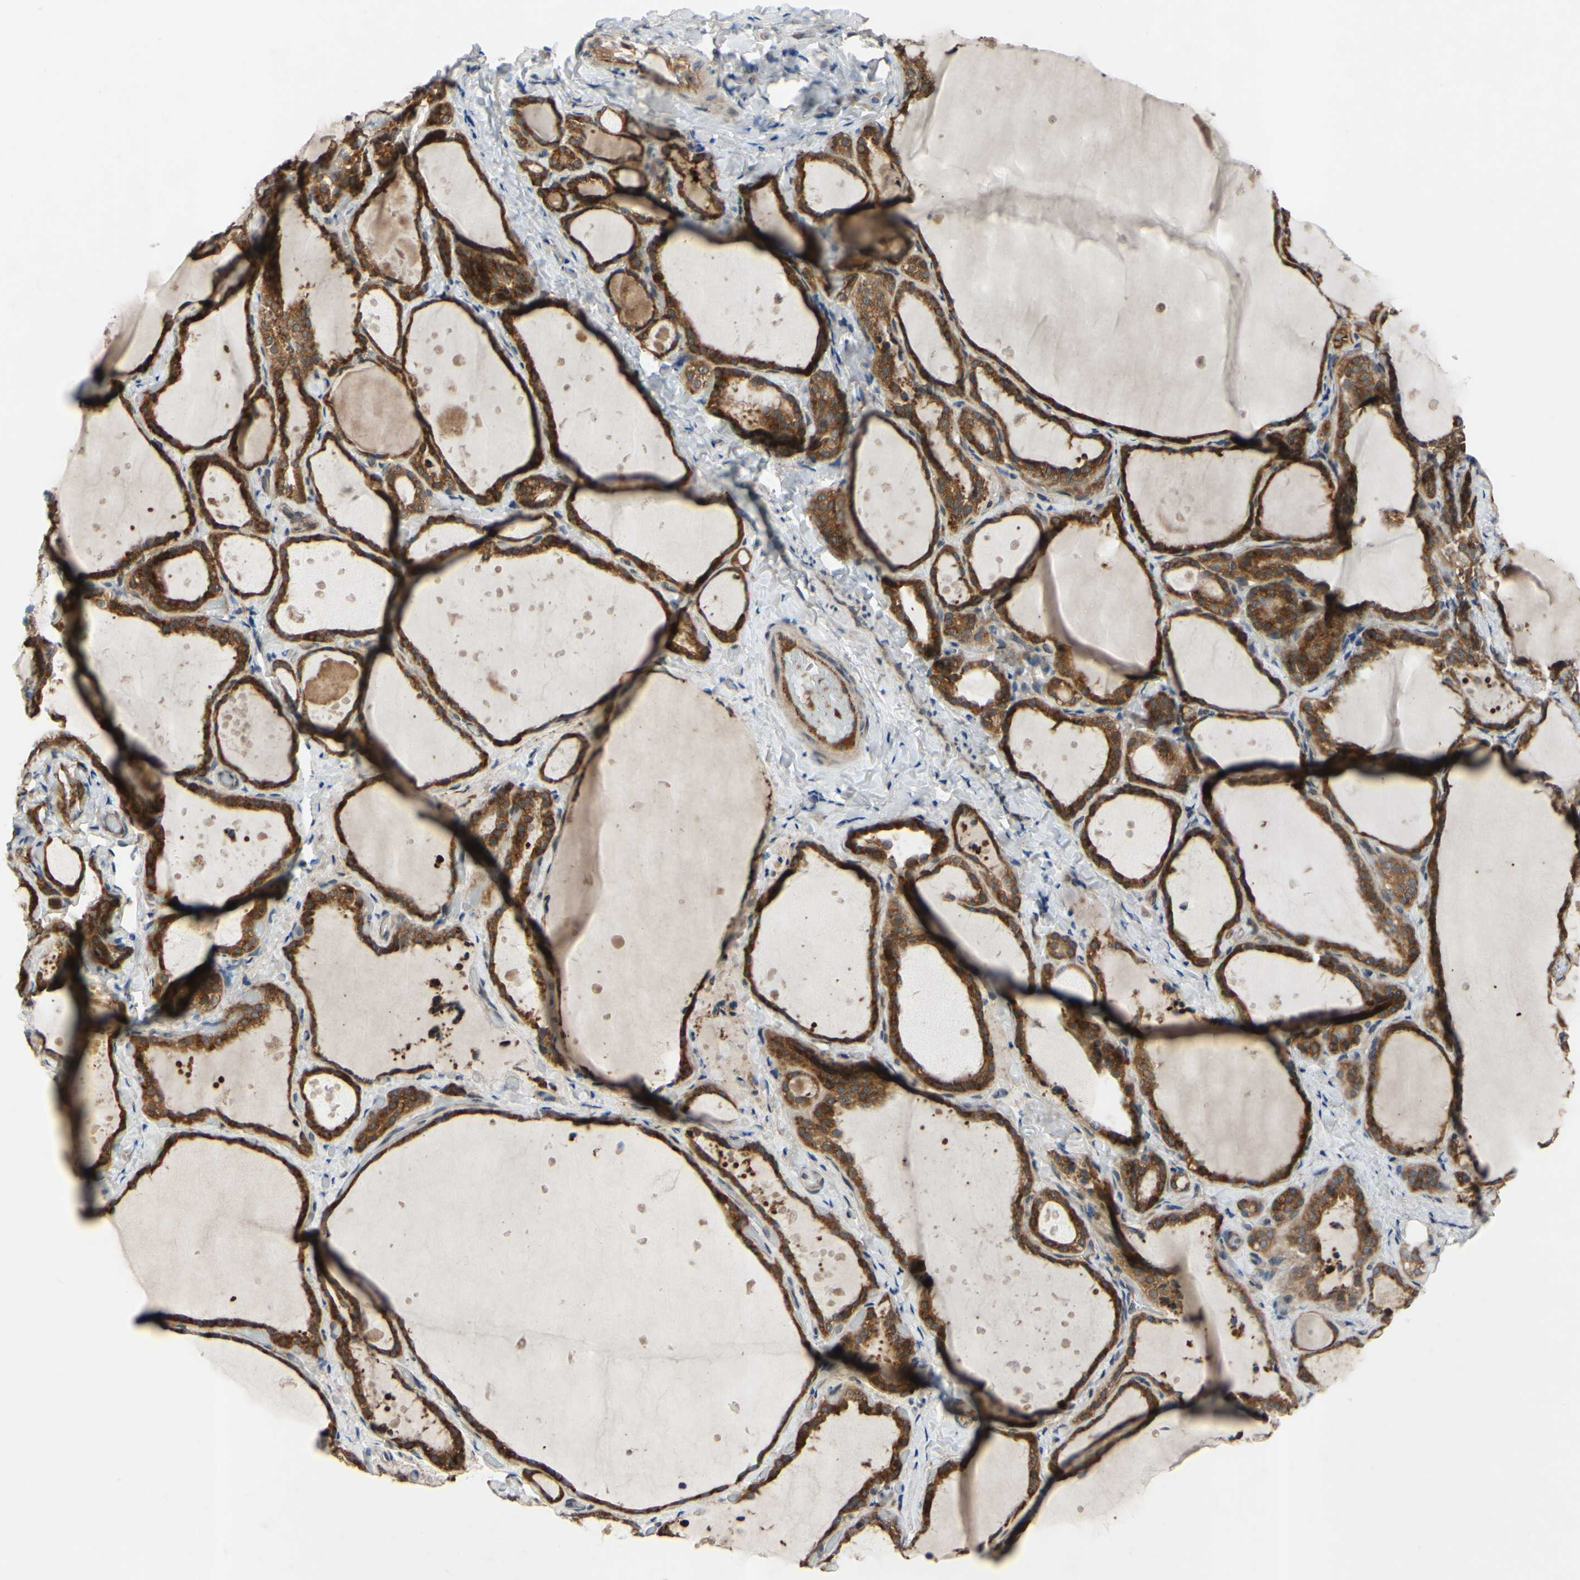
{"staining": {"intensity": "strong", "quantity": ">75%", "location": "cytoplasmic/membranous"}, "tissue": "thyroid gland", "cell_type": "Glandular cells", "image_type": "normal", "snomed": [{"axis": "morphology", "description": "Normal tissue, NOS"}, {"axis": "topography", "description": "Thyroid gland"}], "caption": "The micrograph demonstrates staining of normal thyroid gland, revealing strong cytoplasmic/membranous protein expression (brown color) within glandular cells.", "gene": "XIAP", "patient": {"sex": "female", "age": 44}}